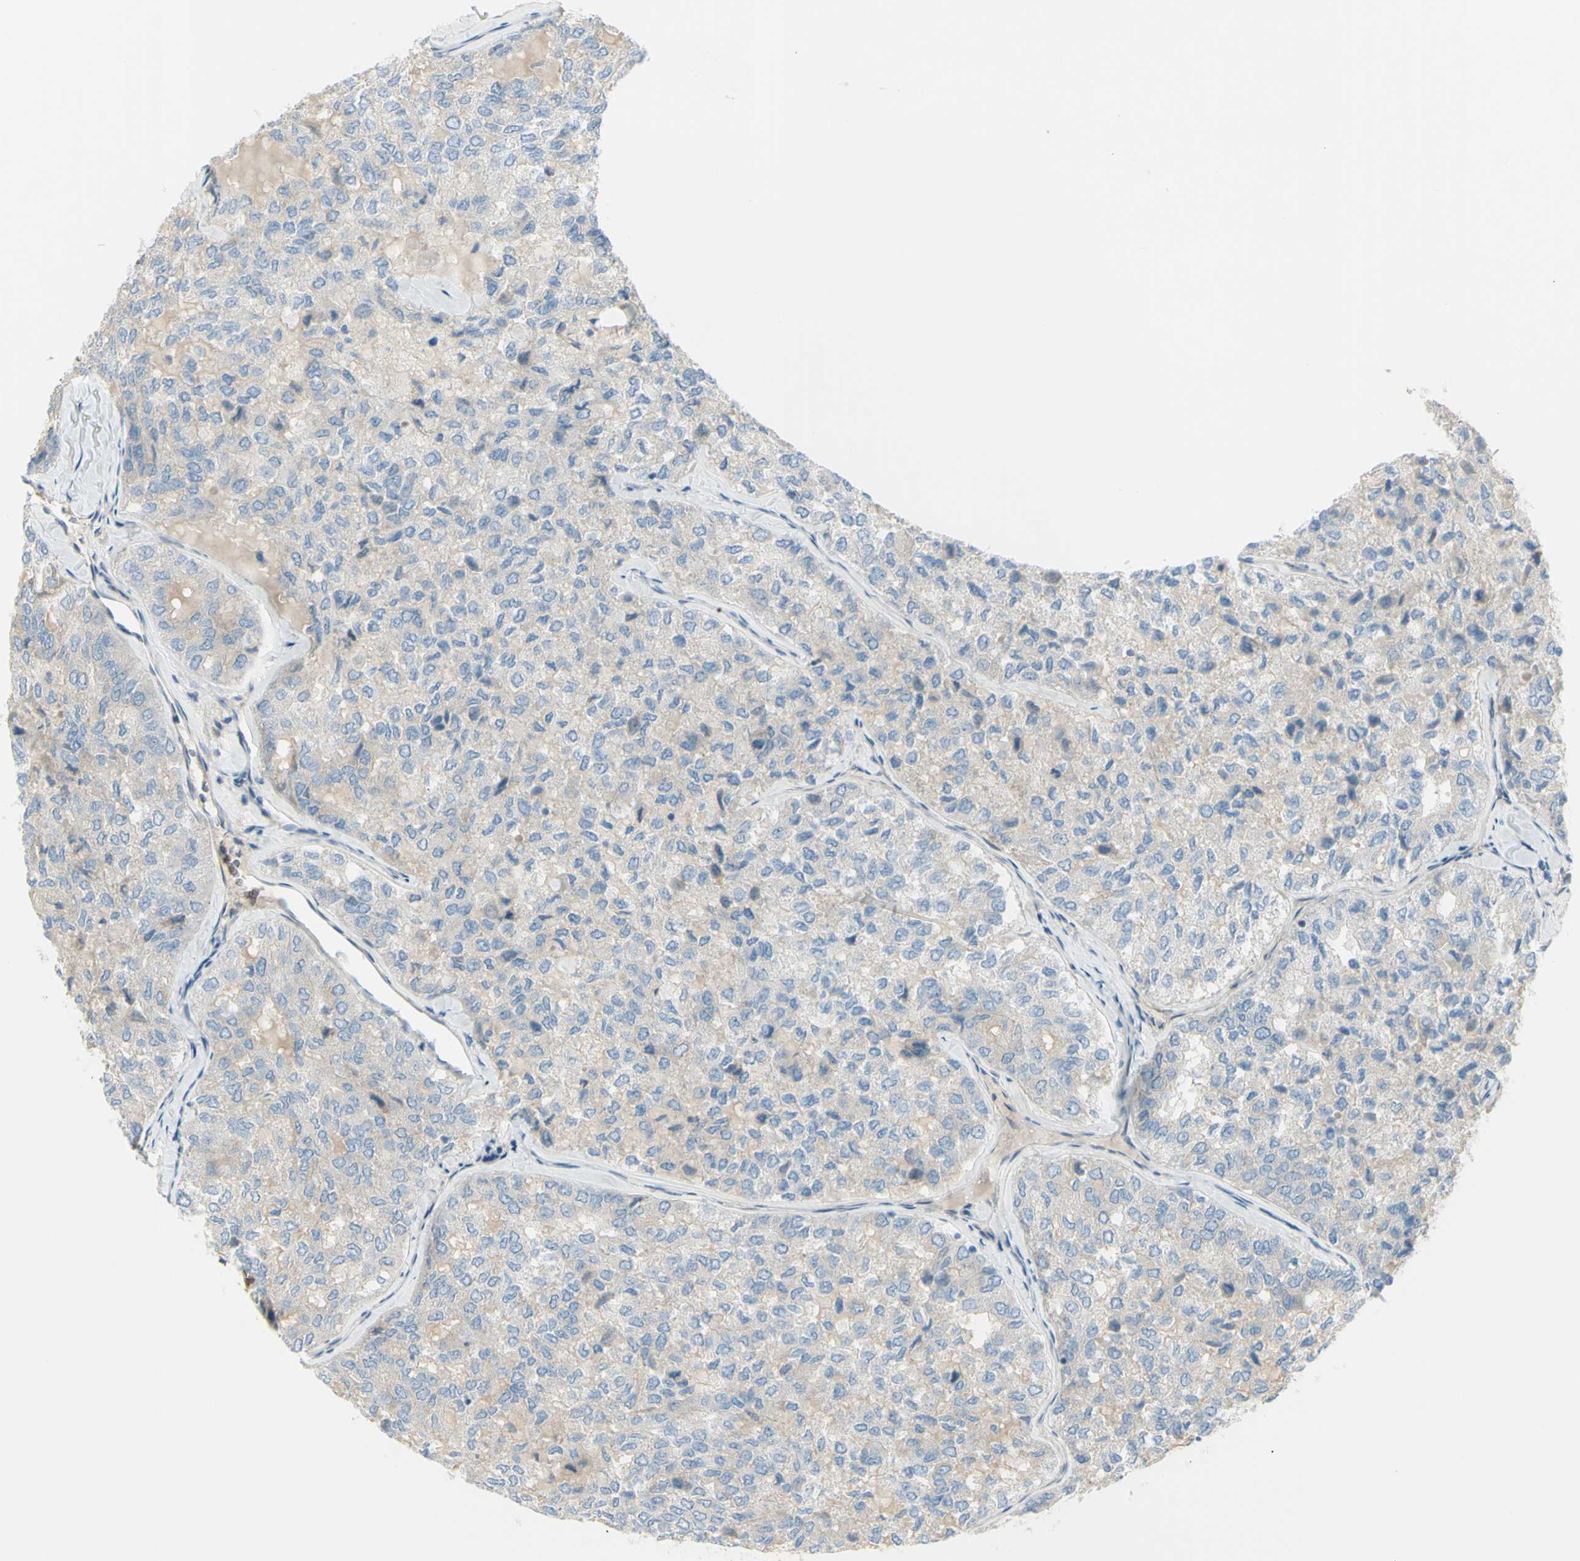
{"staining": {"intensity": "weak", "quantity": ">75%", "location": "cytoplasmic/membranous"}, "tissue": "thyroid cancer", "cell_type": "Tumor cells", "image_type": "cancer", "snomed": [{"axis": "morphology", "description": "Follicular adenoma carcinoma, NOS"}, {"axis": "topography", "description": "Thyroid gland"}], "caption": "Weak cytoplasmic/membranous expression is present in about >75% of tumor cells in thyroid cancer. (DAB IHC, brown staining for protein, blue staining for nuclei).", "gene": "PCDHGA2", "patient": {"sex": "male", "age": 75}}